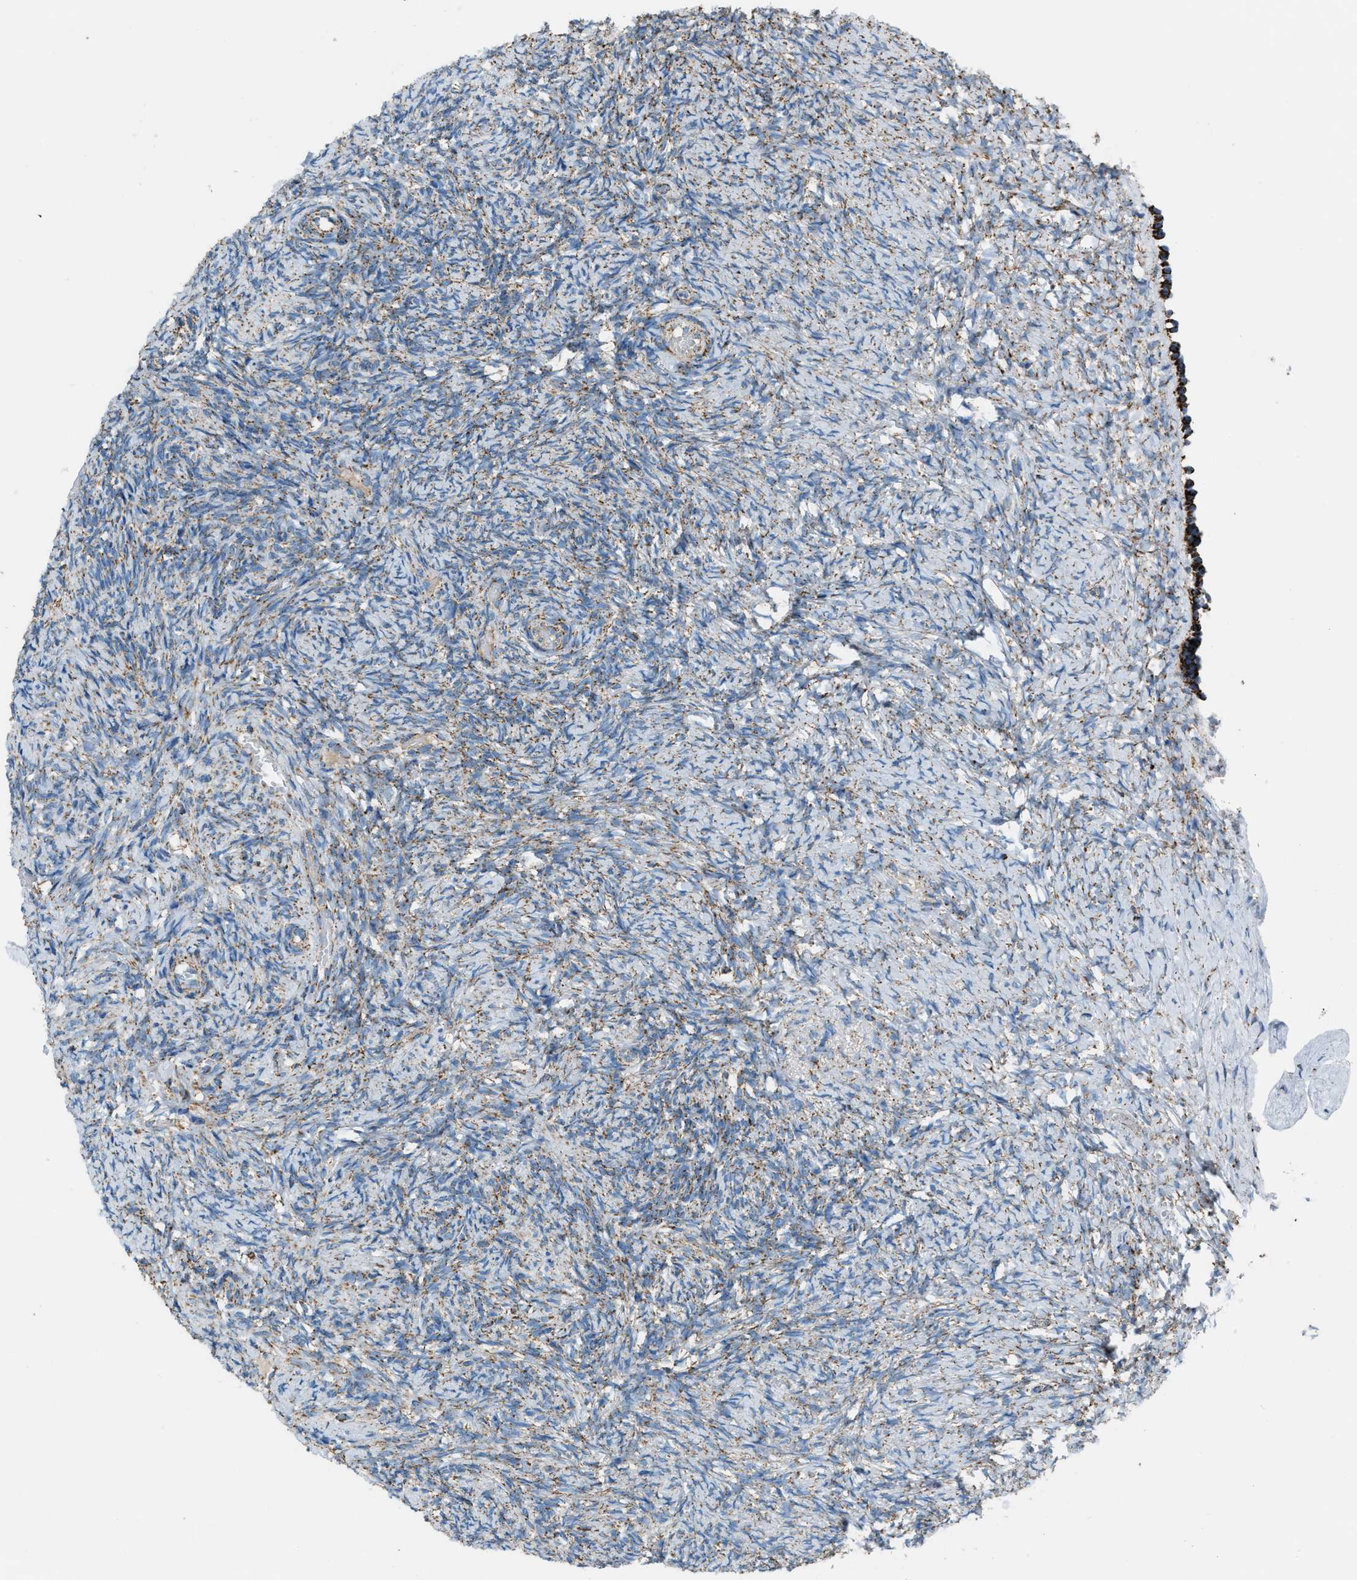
{"staining": {"intensity": "moderate", "quantity": ">75%", "location": "cytoplasmic/membranous"}, "tissue": "ovary", "cell_type": "Ovarian stroma cells", "image_type": "normal", "snomed": [{"axis": "morphology", "description": "Normal tissue, NOS"}, {"axis": "topography", "description": "Ovary"}], "caption": "Immunohistochemistry (IHC) image of normal ovary stained for a protein (brown), which shows medium levels of moderate cytoplasmic/membranous staining in about >75% of ovarian stroma cells.", "gene": "MDH2", "patient": {"sex": "female", "age": 41}}